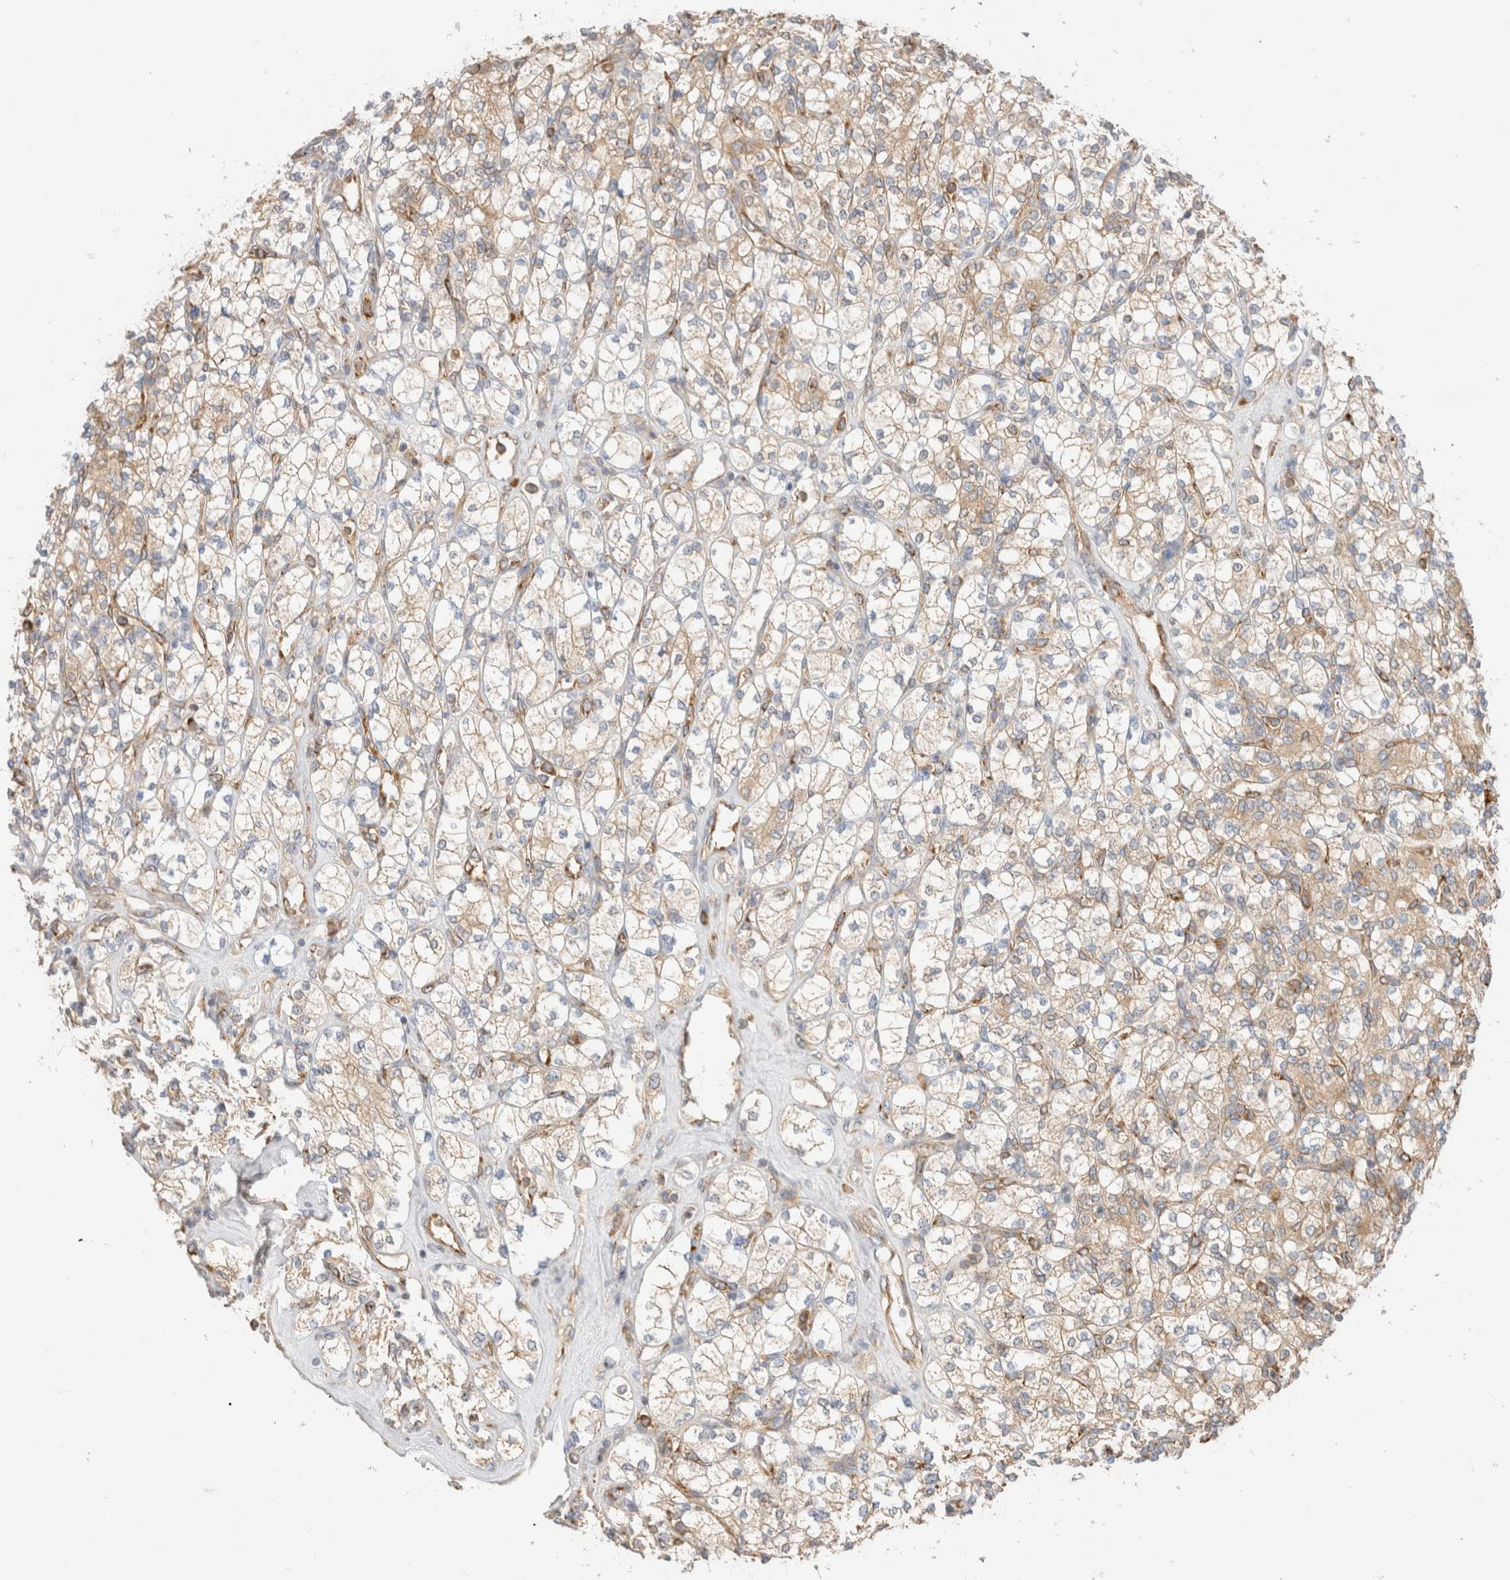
{"staining": {"intensity": "weak", "quantity": "25%-75%", "location": "cytoplasmic/membranous"}, "tissue": "renal cancer", "cell_type": "Tumor cells", "image_type": "cancer", "snomed": [{"axis": "morphology", "description": "Adenocarcinoma, NOS"}, {"axis": "topography", "description": "Kidney"}], "caption": "Brown immunohistochemical staining in human renal cancer shows weak cytoplasmic/membranous expression in approximately 25%-75% of tumor cells.", "gene": "ZC2HC1A", "patient": {"sex": "male", "age": 77}}